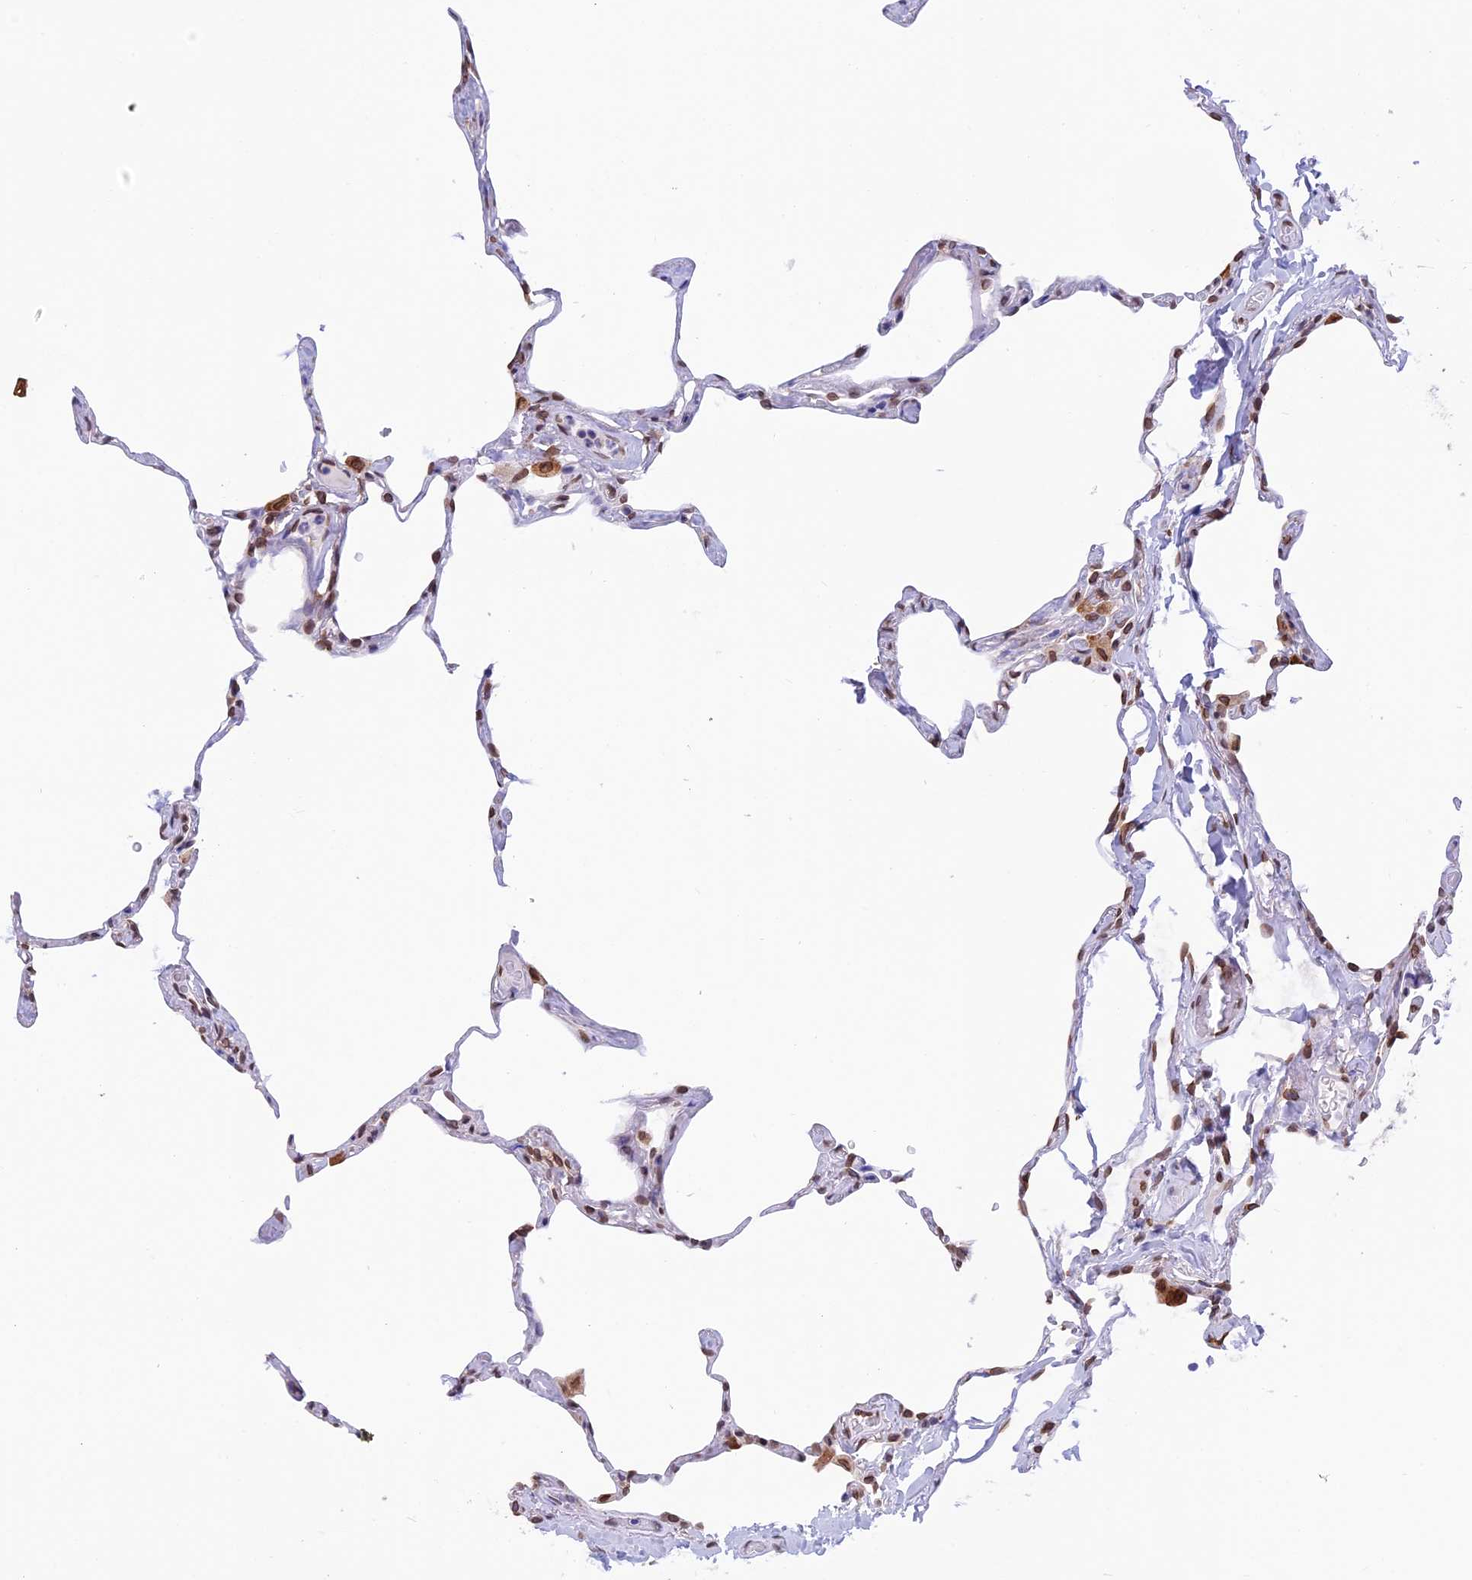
{"staining": {"intensity": "moderate", "quantity": "<25%", "location": "cytoplasmic/membranous"}, "tissue": "lung", "cell_type": "Alveolar cells", "image_type": "normal", "snomed": [{"axis": "morphology", "description": "Normal tissue, NOS"}, {"axis": "topography", "description": "Lung"}], "caption": "A micrograph showing moderate cytoplasmic/membranous staining in approximately <25% of alveolar cells in benign lung, as visualized by brown immunohistochemical staining.", "gene": "TMPRSS7", "patient": {"sex": "male", "age": 65}}